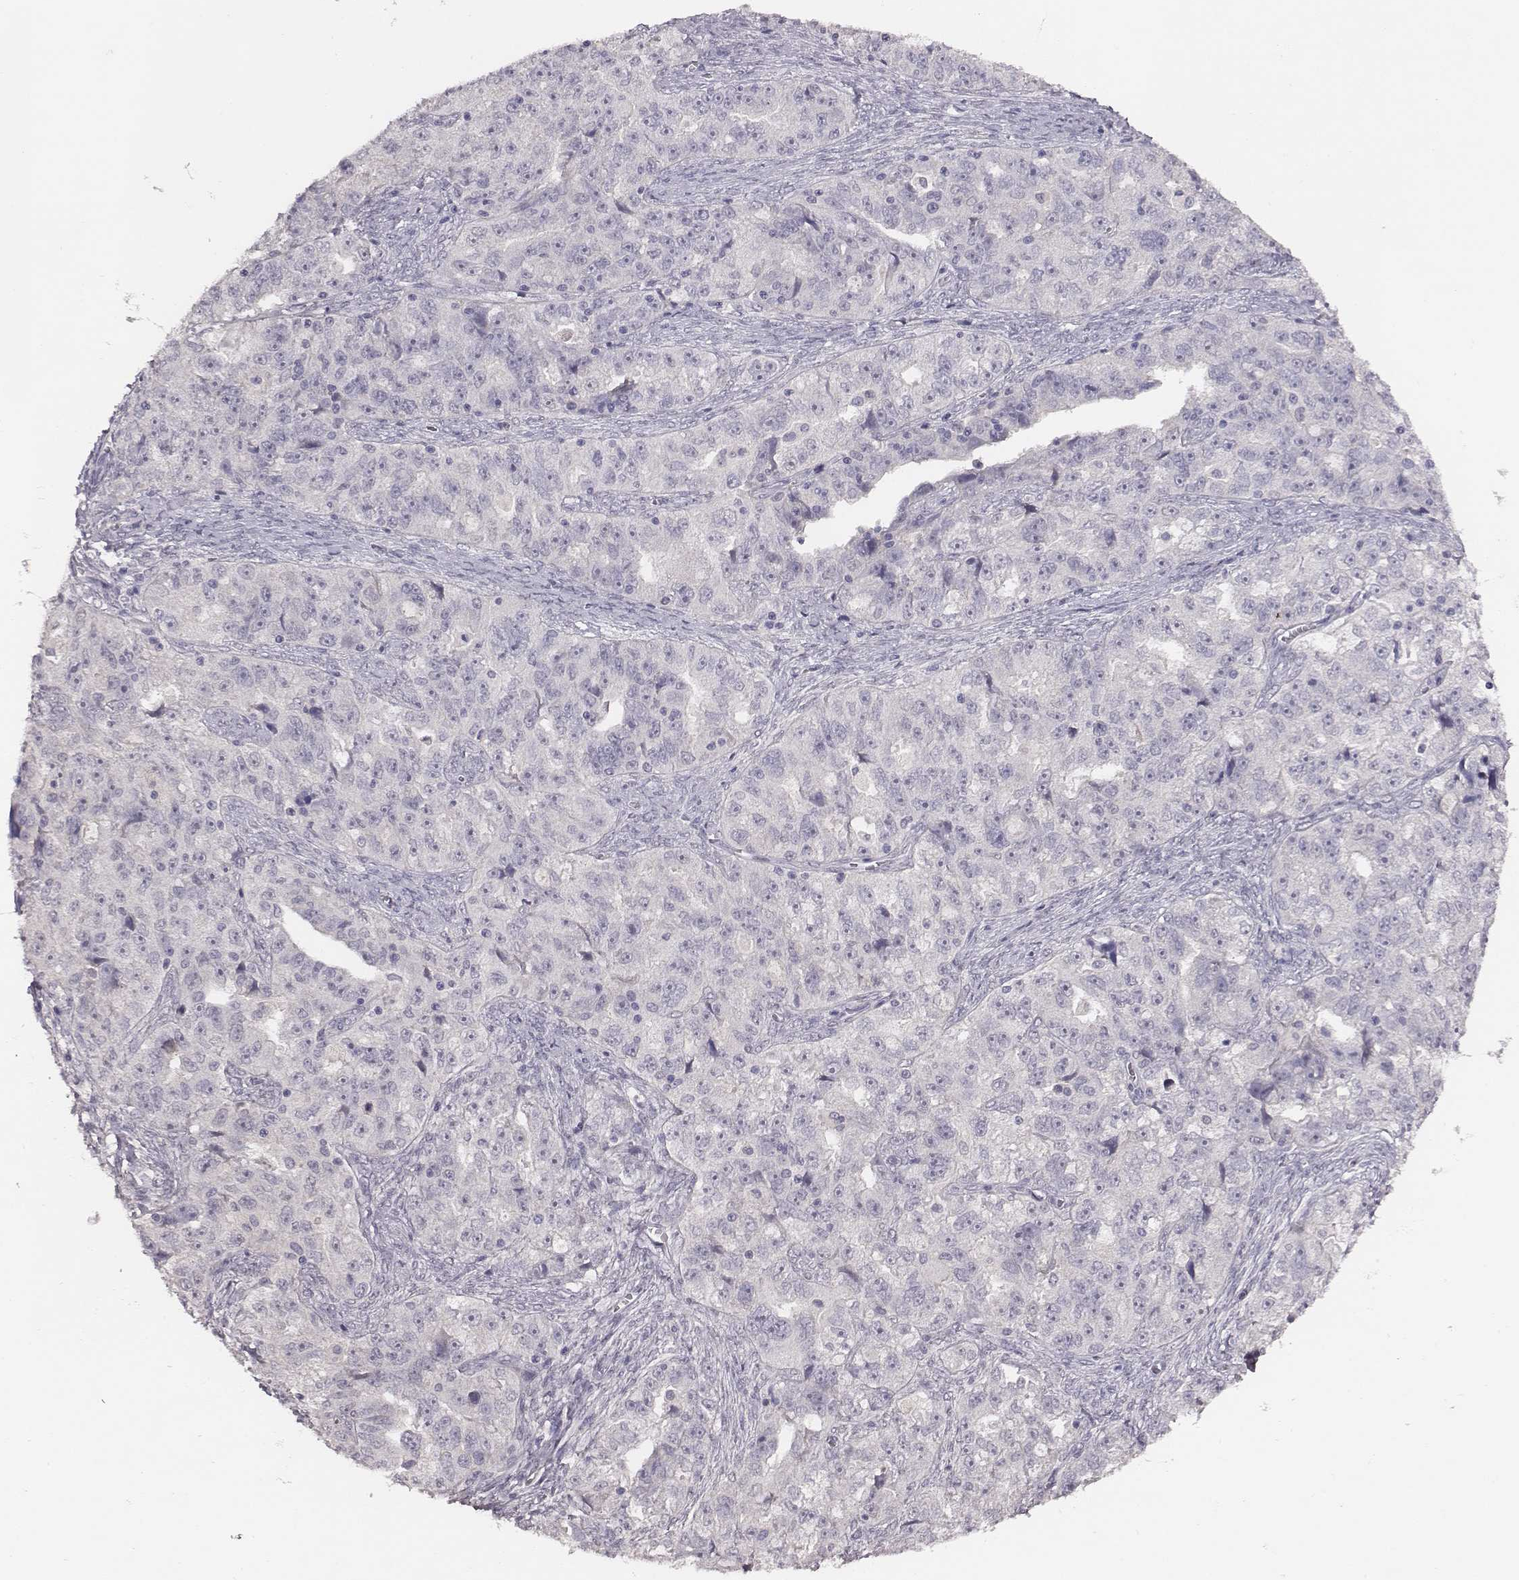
{"staining": {"intensity": "negative", "quantity": "none", "location": "none"}, "tissue": "ovarian cancer", "cell_type": "Tumor cells", "image_type": "cancer", "snomed": [{"axis": "morphology", "description": "Cystadenocarcinoma, serous, NOS"}, {"axis": "topography", "description": "Ovary"}], "caption": "Tumor cells show no significant protein staining in ovarian serous cystadenocarcinoma. The staining was performed using DAB to visualize the protein expression in brown, while the nuclei were stained in blue with hematoxylin (Magnification: 20x).", "gene": "SLC22A6", "patient": {"sex": "female", "age": 51}}